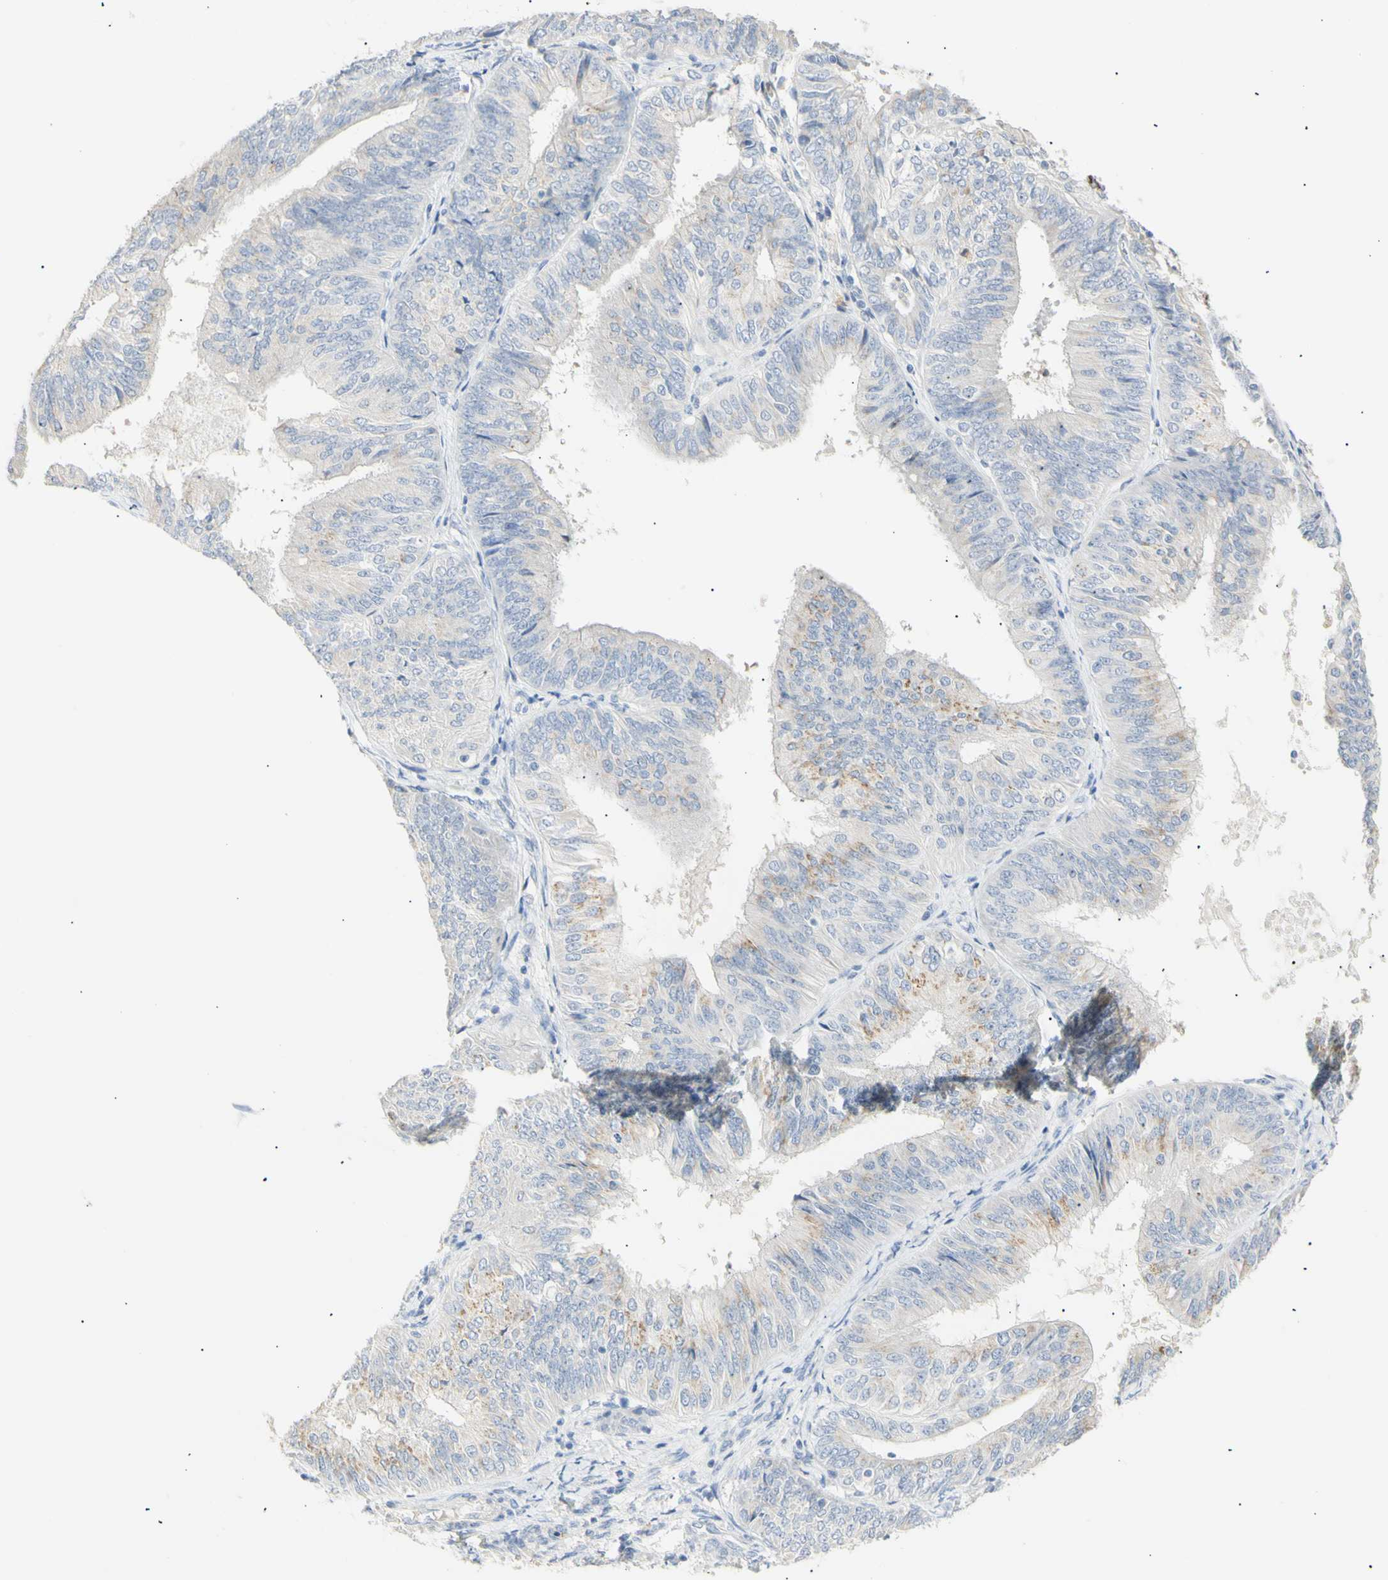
{"staining": {"intensity": "moderate", "quantity": "<25%", "location": "cytoplasmic/membranous"}, "tissue": "endometrial cancer", "cell_type": "Tumor cells", "image_type": "cancer", "snomed": [{"axis": "morphology", "description": "Adenocarcinoma, NOS"}, {"axis": "topography", "description": "Endometrium"}], "caption": "Brown immunohistochemical staining in adenocarcinoma (endometrial) exhibits moderate cytoplasmic/membranous positivity in about <25% of tumor cells.", "gene": "B4GALNT3", "patient": {"sex": "female", "age": 58}}